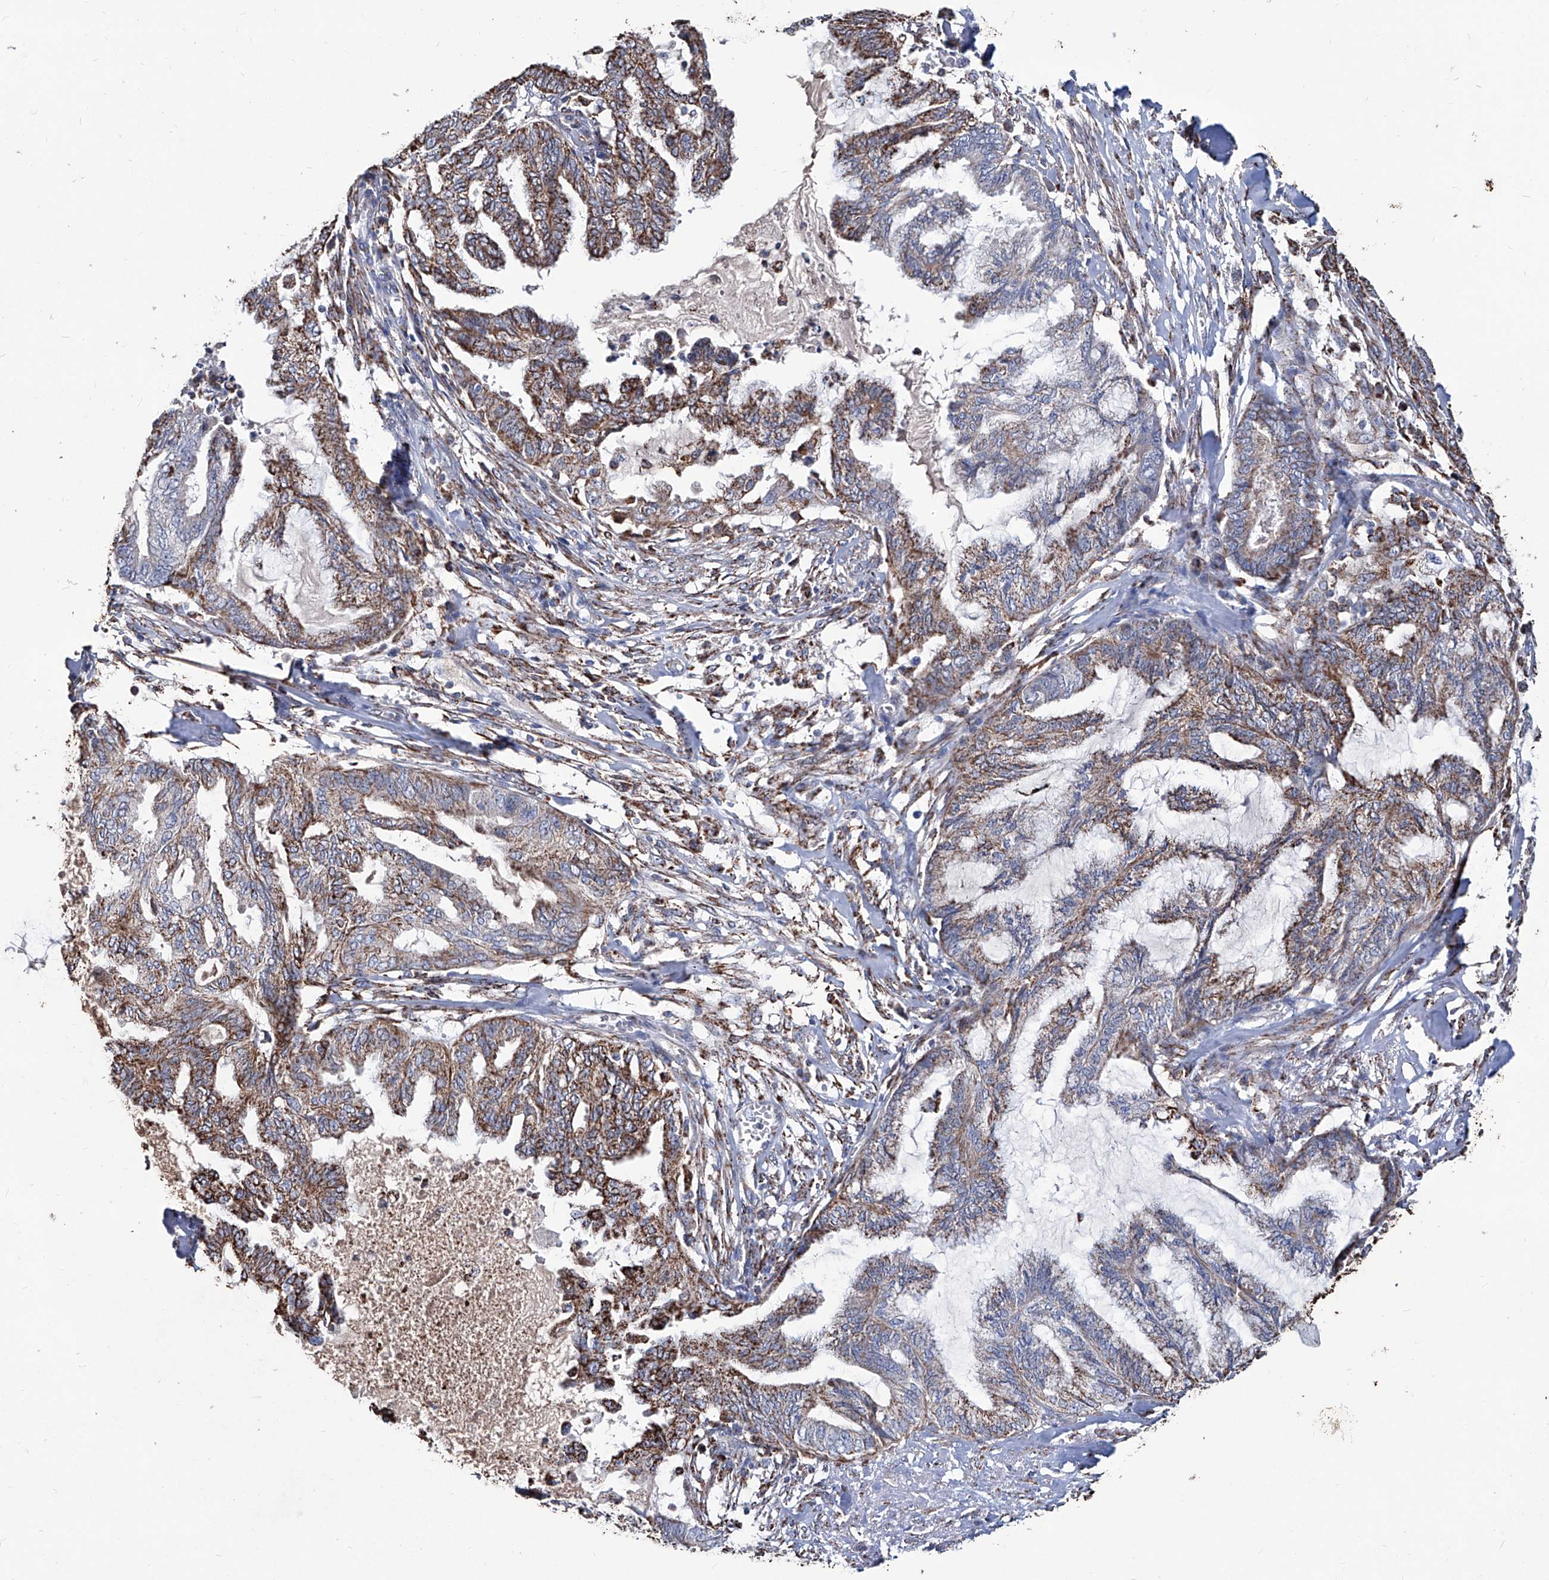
{"staining": {"intensity": "moderate", "quantity": ">75%", "location": "cytoplasmic/membranous"}, "tissue": "endometrial cancer", "cell_type": "Tumor cells", "image_type": "cancer", "snomed": [{"axis": "morphology", "description": "Adenocarcinoma, NOS"}, {"axis": "topography", "description": "Endometrium"}], "caption": "Moderate cytoplasmic/membranous positivity for a protein is identified in approximately >75% of tumor cells of endometrial cancer (adenocarcinoma) using immunohistochemistry (IHC).", "gene": "NHS", "patient": {"sex": "female", "age": 86}}